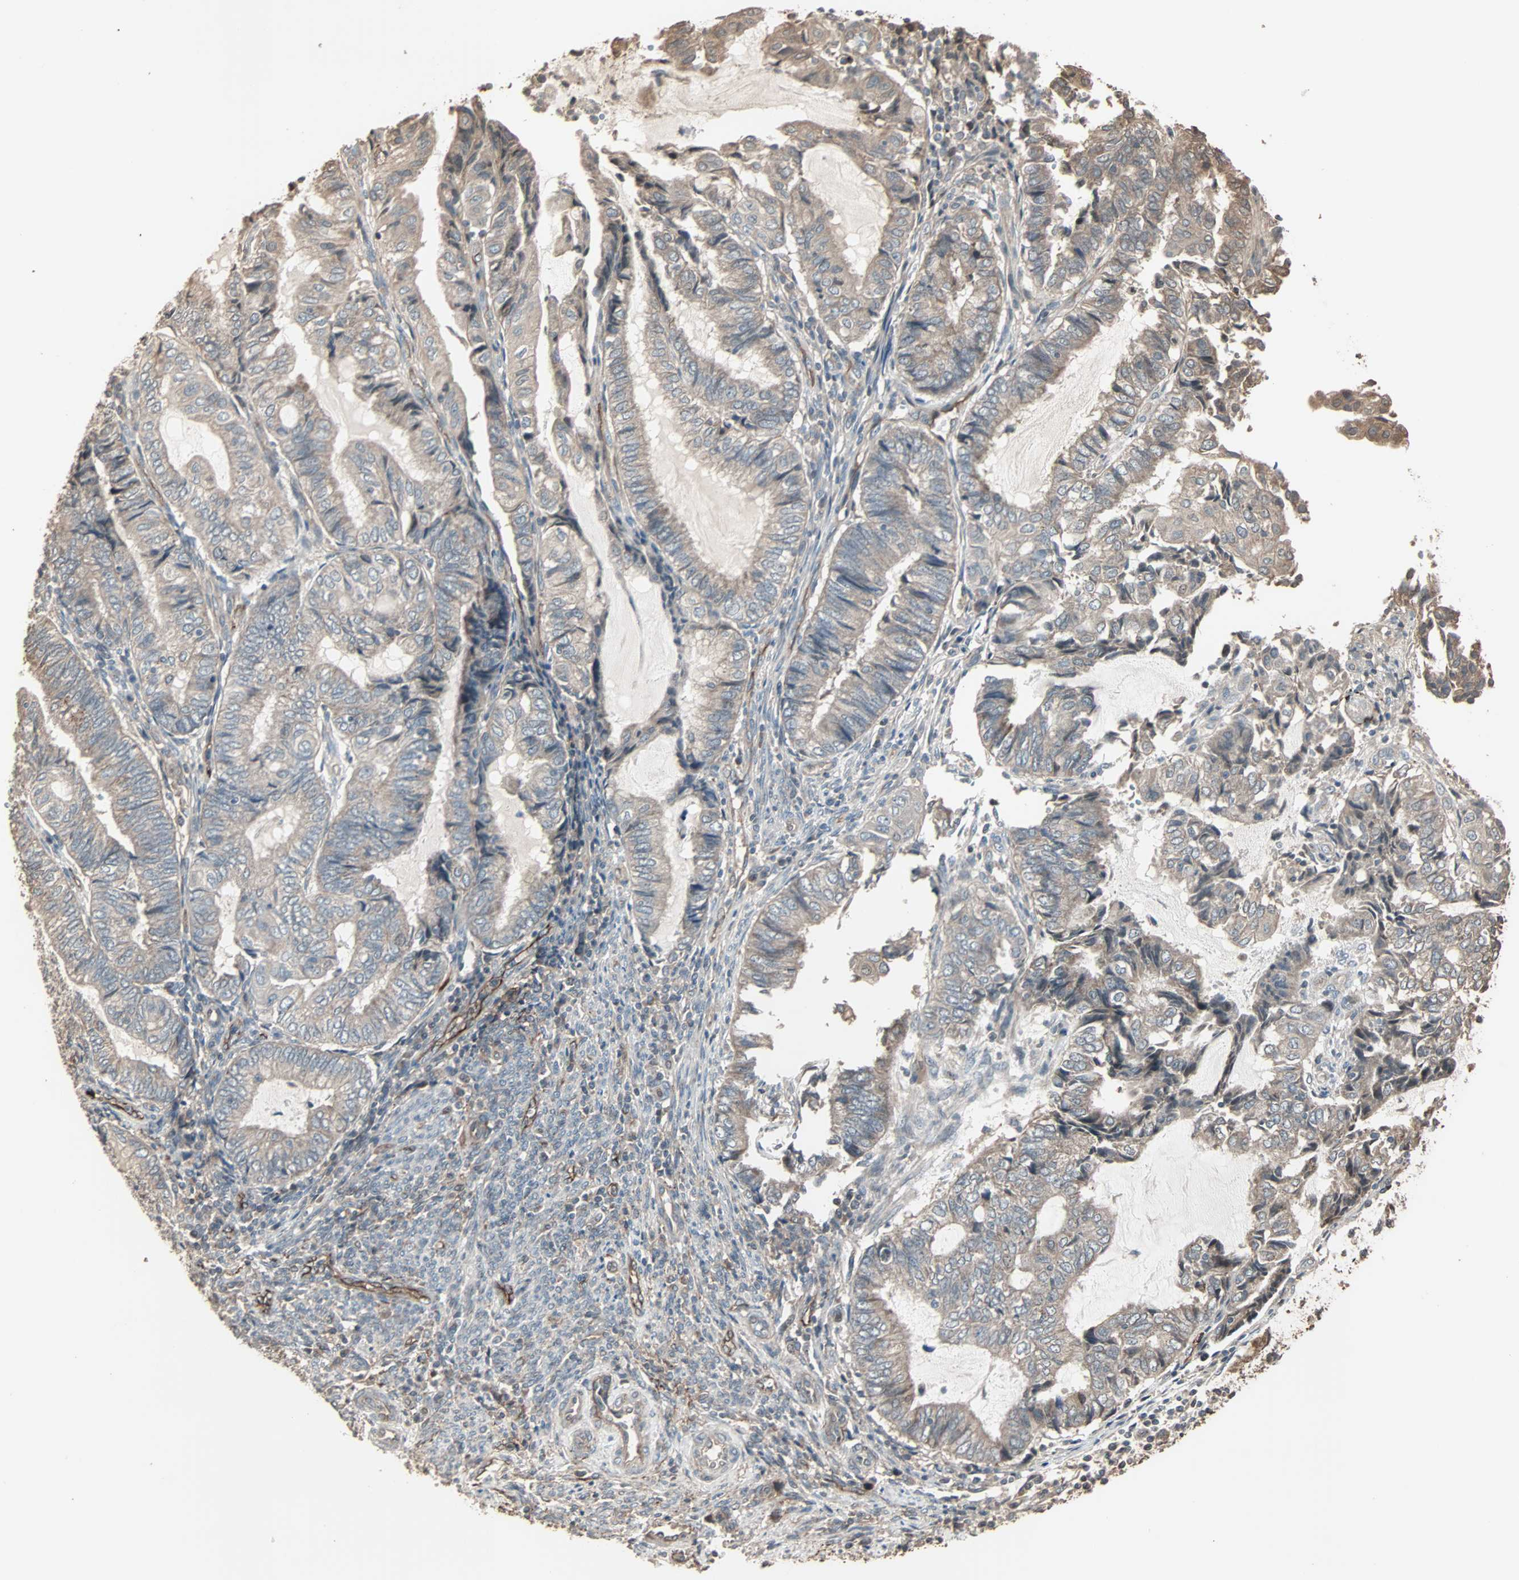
{"staining": {"intensity": "weak", "quantity": "25%-75%", "location": "cytoplasmic/membranous"}, "tissue": "endometrial cancer", "cell_type": "Tumor cells", "image_type": "cancer", "snomed": [{"axis": "morphology", "description": "Adenocarcinoma, NOS"}, {"axis": "topography", "description": "Uterus"}, {"axis": "topography", "description": "Endometrium"}], "caption": "Protein staining of adenocarcinoma (endometrial) tissue demonstrates weak cytoplasmic/membranous positivity in approximately 25%-75% of tumor cells. (Brightfield microscopy of DAB IHC at high magnification).", "gene": "CALCRL", "patient": {"sex": "female", "age": 70}}